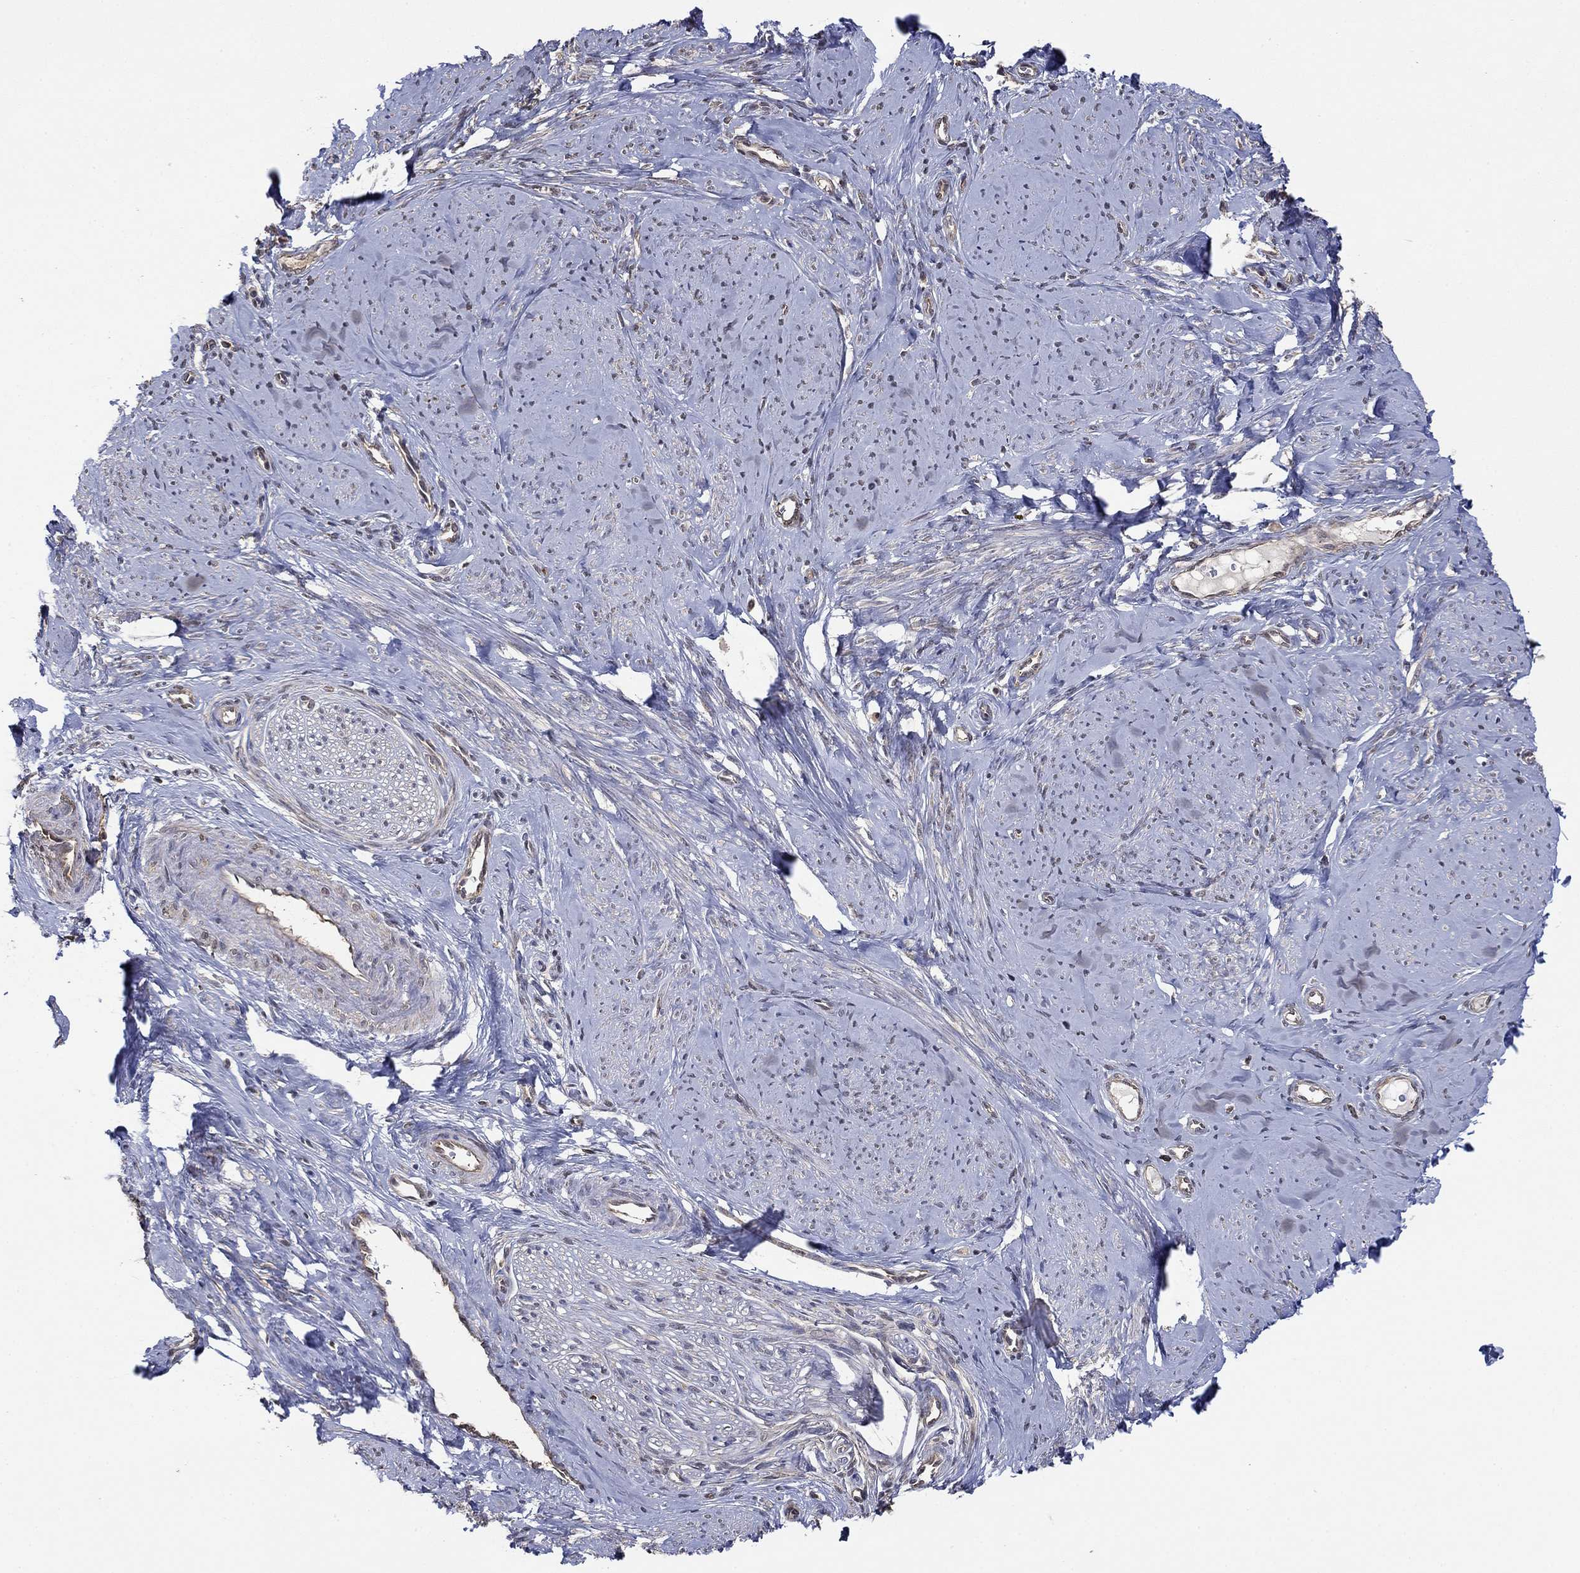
{"staining": {"intensity": "negative", "quantity": "none", "location": "none"}, "tissue": "smooth muscle", "cell_type": "Smooth muscle cells", "image_type": "normal", "snomed": [{"axis": "morphology", "description": "Normal tissue, NOS"}, {"axis": "topography", "description": "Smooth muscle"}], "caption": "High power microscopy histopathology image of an immunohistochemistry (IHC) photomicrograph of benign smooth muscle, revealing no significant staining in smooth muscle cells.", "gene": "RNF114", "patient": {"sex": "female", "age": 48}}